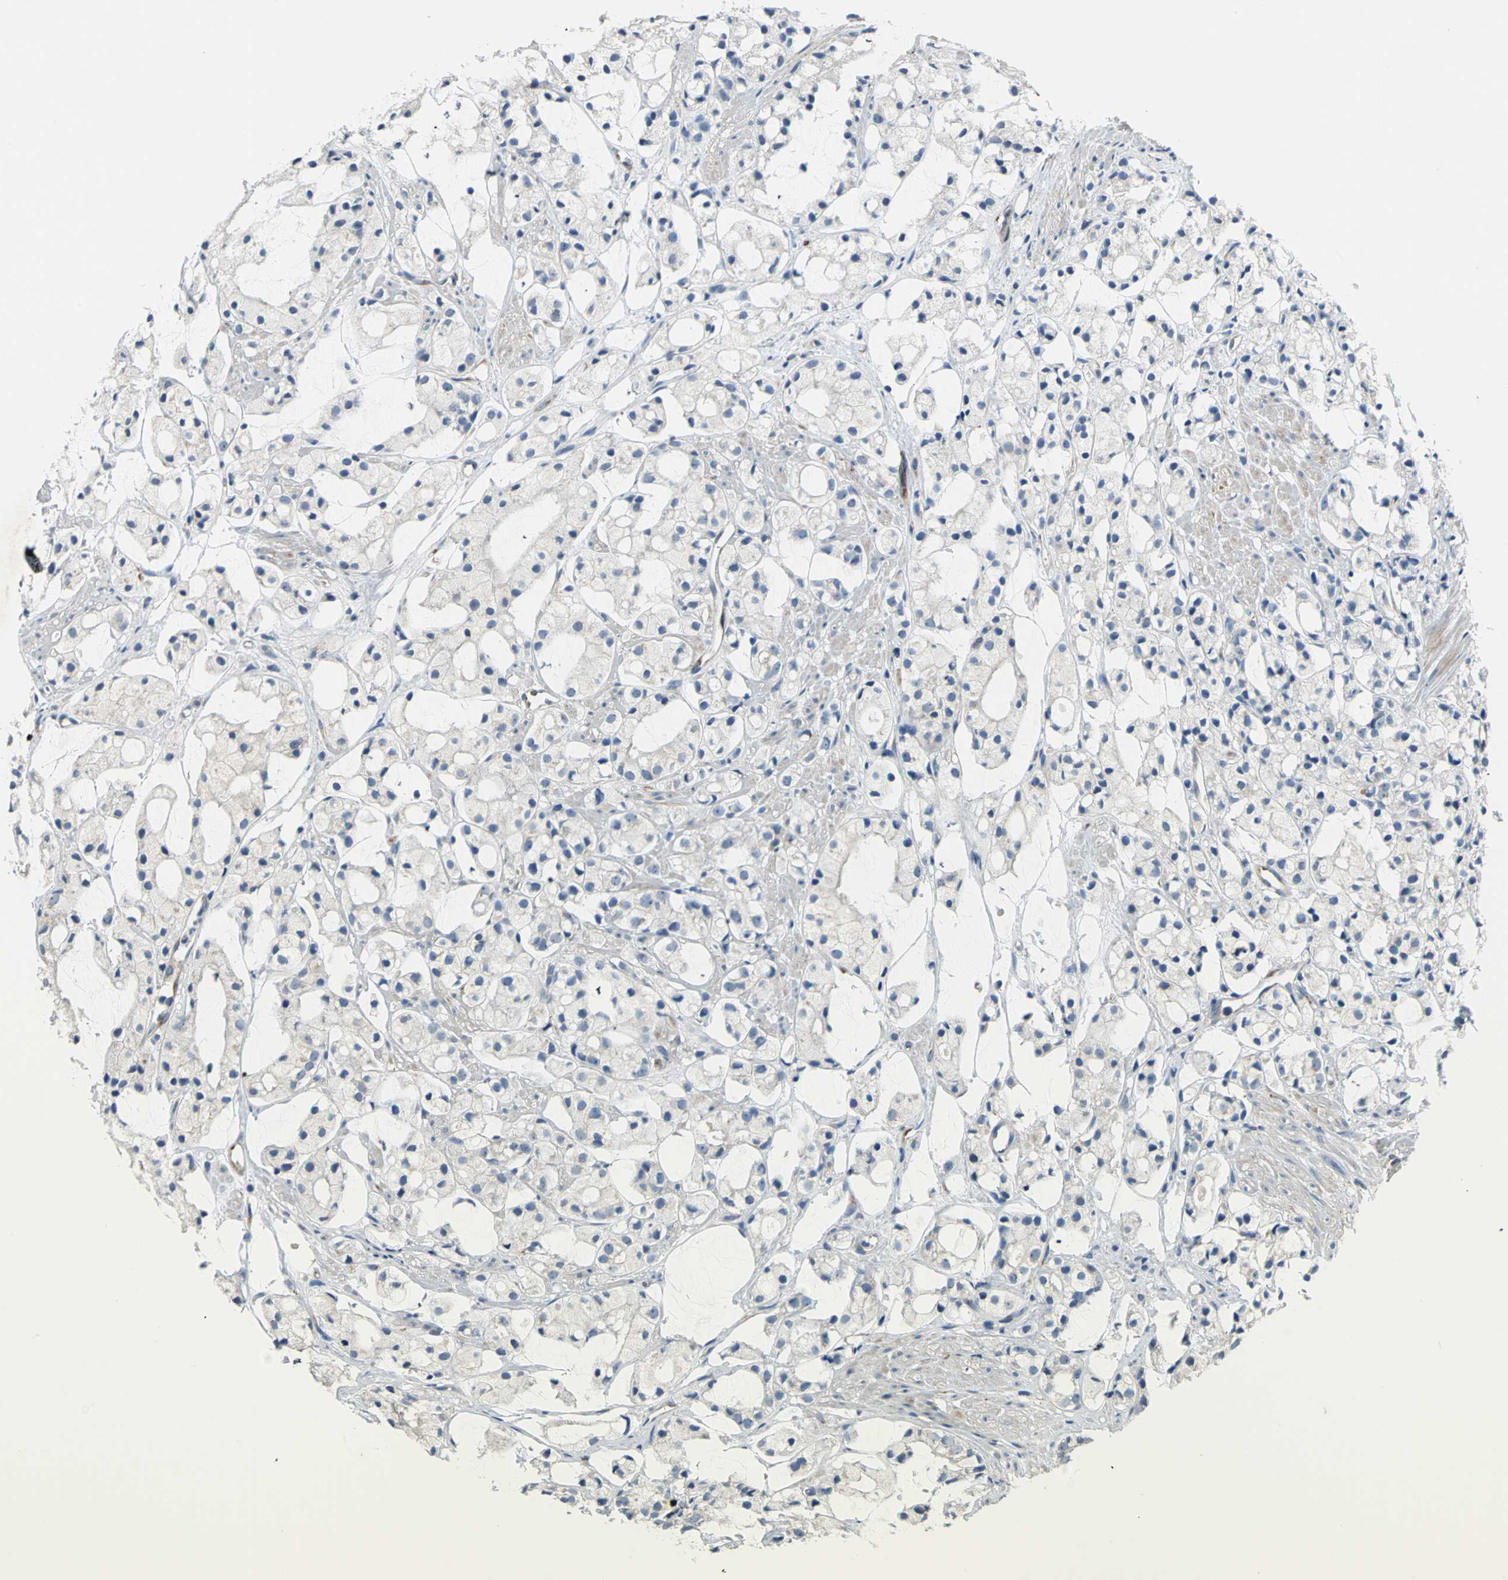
{"staining": {"intensity": "weak", "quantity": "<25%", "location": "cytoplasmic/membranous"}, "tissue": "prostate cancer", "cell_type": "Tumor cells", "image_type": "cancer", "snomed": [{"axis": "morphology", "description": "Adenocarcinoma, High grade"}, {"axis": "topography", "description": "Prostate"}], "caption": "IHC image of human prostate cancer (high-grade adenocarcinoma) stained for a protein (brown), which exhibits no staining in tumor cells. Brightfield microscopy of IHC stained with DAB (3,3'-diaminobenzidine) (brown) and hematoxylin (blue), captured at high magnification.", "gene": "B3GNT2", "patient": {"sex": "male", "age": 85}}